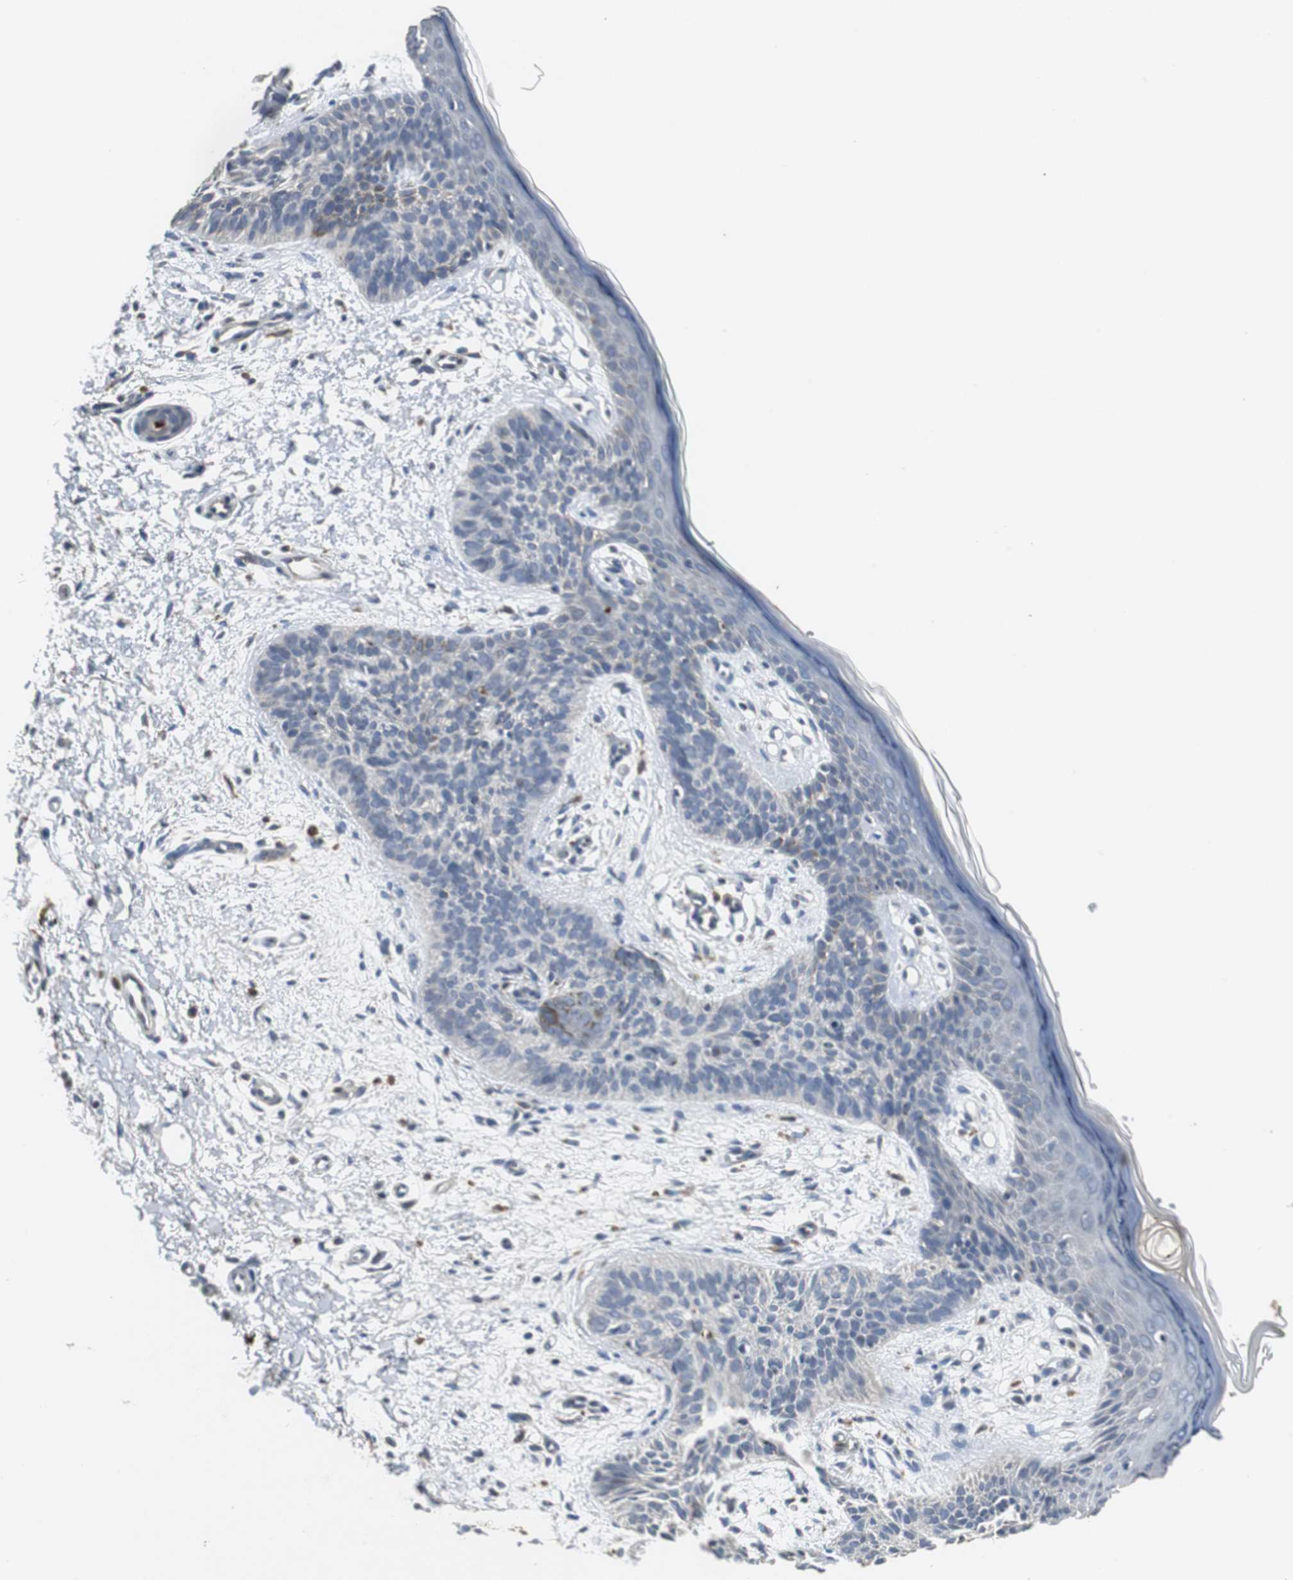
{"staining": {"intensity": "weak", "quantity": "25%-75%", "location": "cytoplasmic/membranous"}, "tissue": "skin cancer", "cell_type": "Tumor cells", "image_type": "cancer", "snomed": [{"axis": "morphology", "description": "Normal tissue, NOS"}, {"axis": "morphology", "description": "Basal cell carcinoma"}, {"axis": "topography", "description": "Skin"}], "caption": "High-magnification brightfield microscopy of skin cancer stained with DAB (3,3'-diaminobenzidine) (brown) and counterstained with hematoxylin (blue). tumor cells exhibit weak cytoplasmic/membranous expression is appreciated in about25%-75% of cells.", "gene": "JTB", "patient": {"sex": "female", "age": 69}}